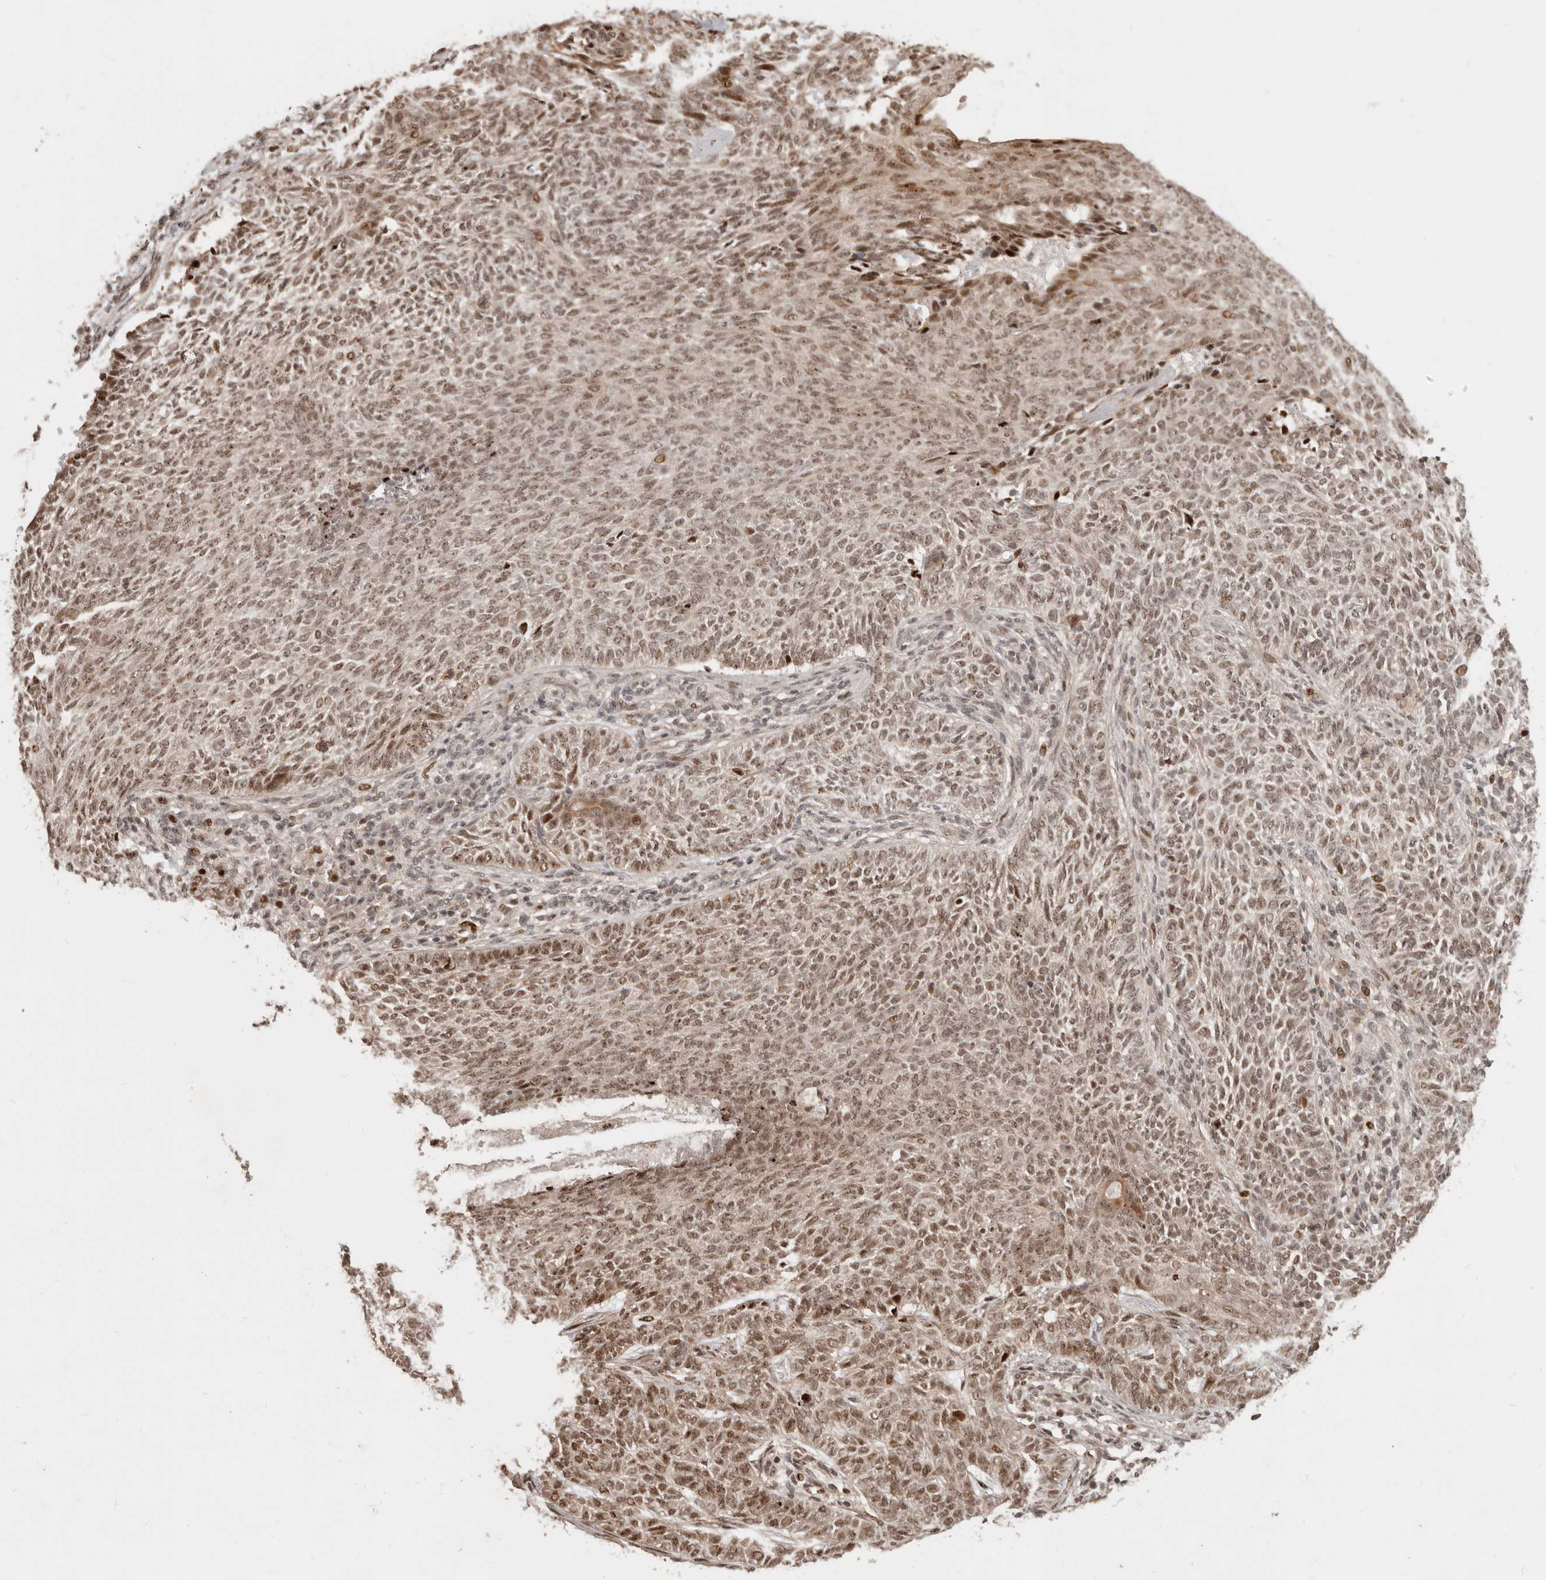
{"staining": {"intensity": "moderate", "quantity": ">75%", "location": "nuclear"}, "tissue": "skin cancer", "cell_type": "Tumor cells", "image_type": "cancer", "snomed": [{"axis": "morphology", "description": "Basal cell carcinoma"}, {"axis": "topography", "description": "Skin"}], "caption": "Immunohistochemistry micrograph of human skin cancer stained for a protein (brown), which reveals medium levels of moderate nuclear expression in about >75% of tumor cells.", "gene": "GPBP1L1", "patient": {"sex": "male", "age": 87}}